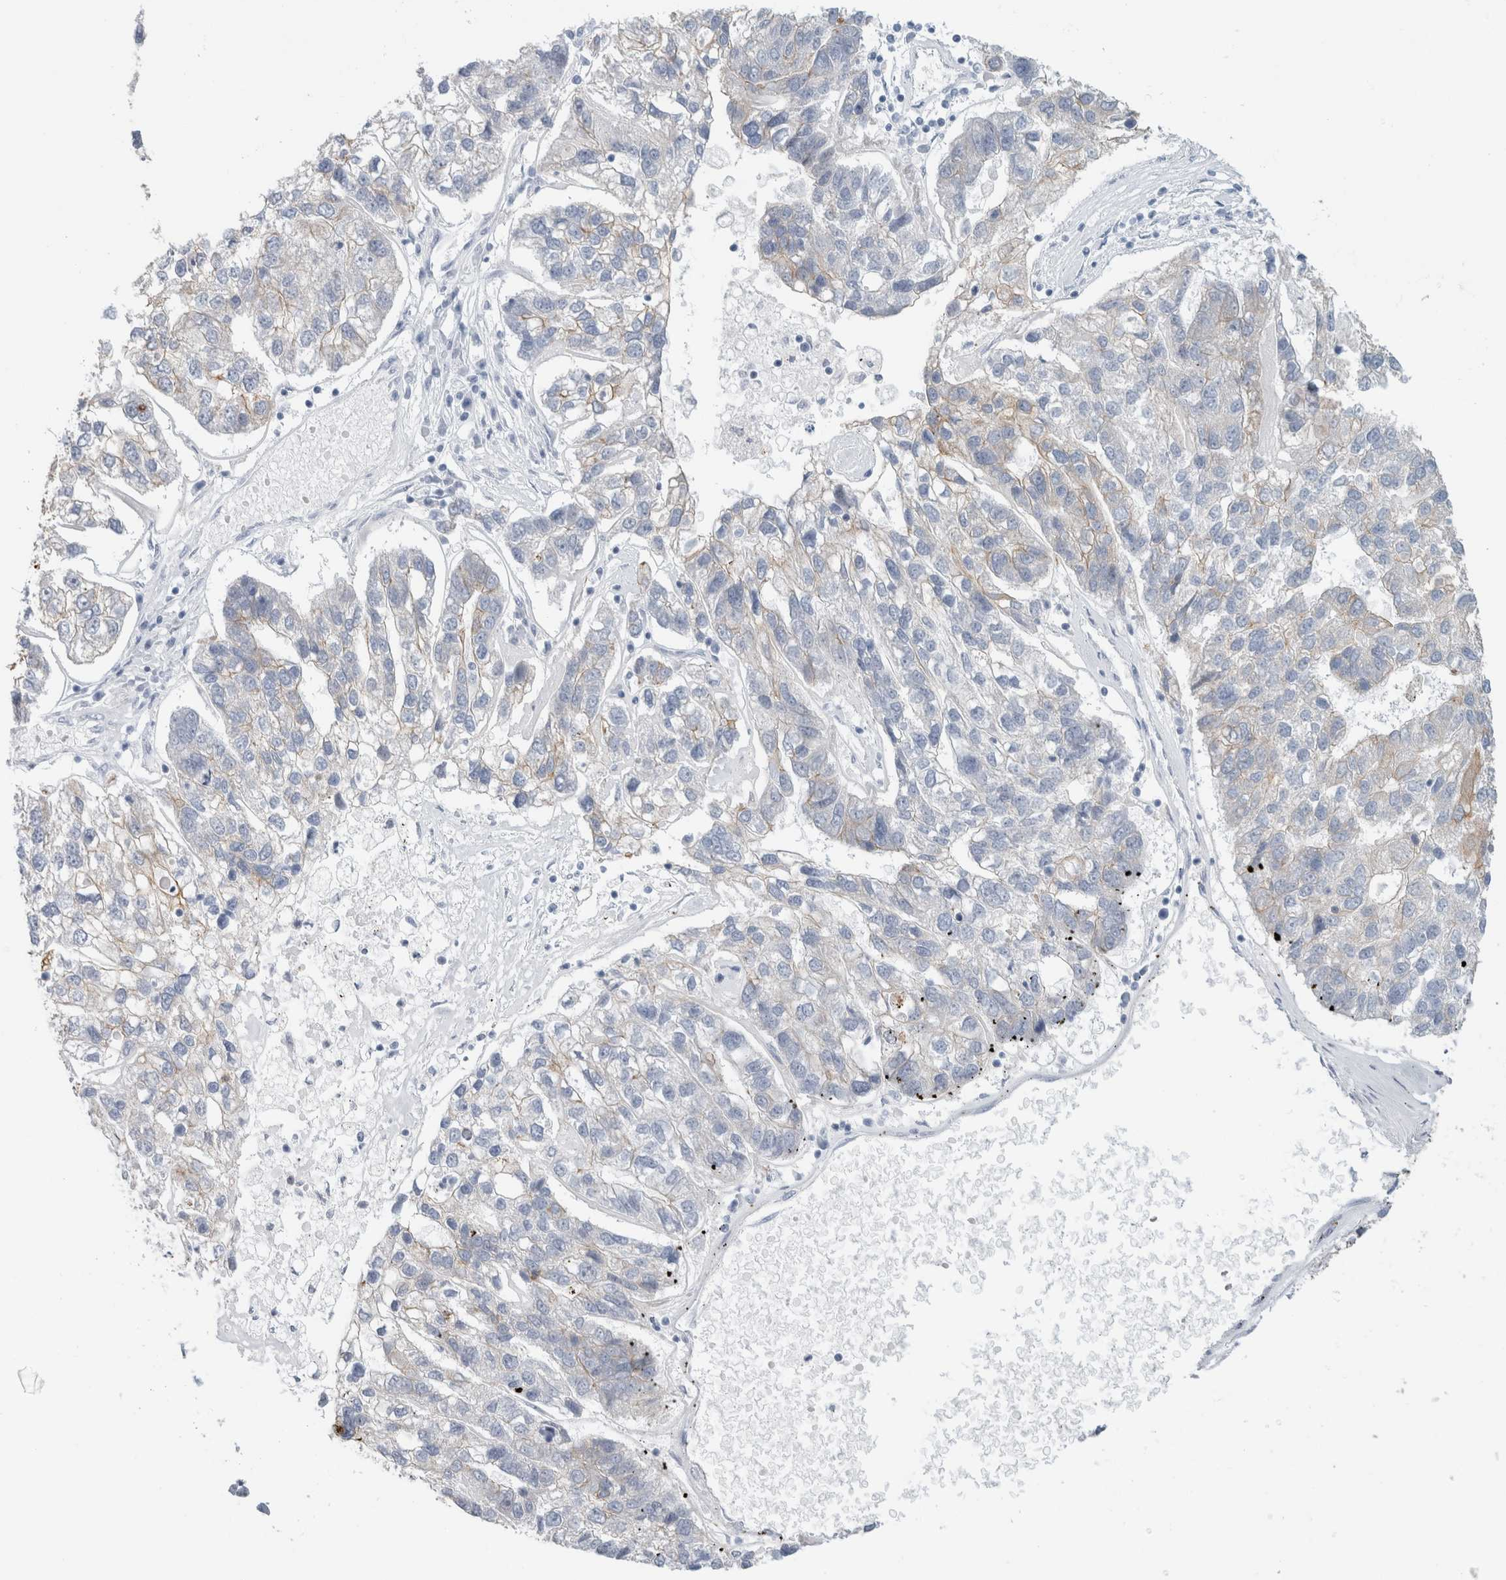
{"staining": {"intensity": "negative", "quantity": "none", "location": "none"}, "tissue": "pancreatic cancer", "cell_type": "Tumor cells", "image_type": "cancer", "snomed": [{"axis": "morphology", "description": "Adenocarcinoma, NOS"}, {"axis": "topography", "description": "Pancreas"}], "caption": "Adenocarcinoma (pancreatic) was stained to show a protein in brown. There is no significant positivity in tumor cells. Brightfield microscopy of immunohistochemistry (IHC) stained with DAB (brown) and hematoxylin (blue), captured at high magnification.", "gene": "RPH3AL", "patient": {"sex": "female", "age": 61}}